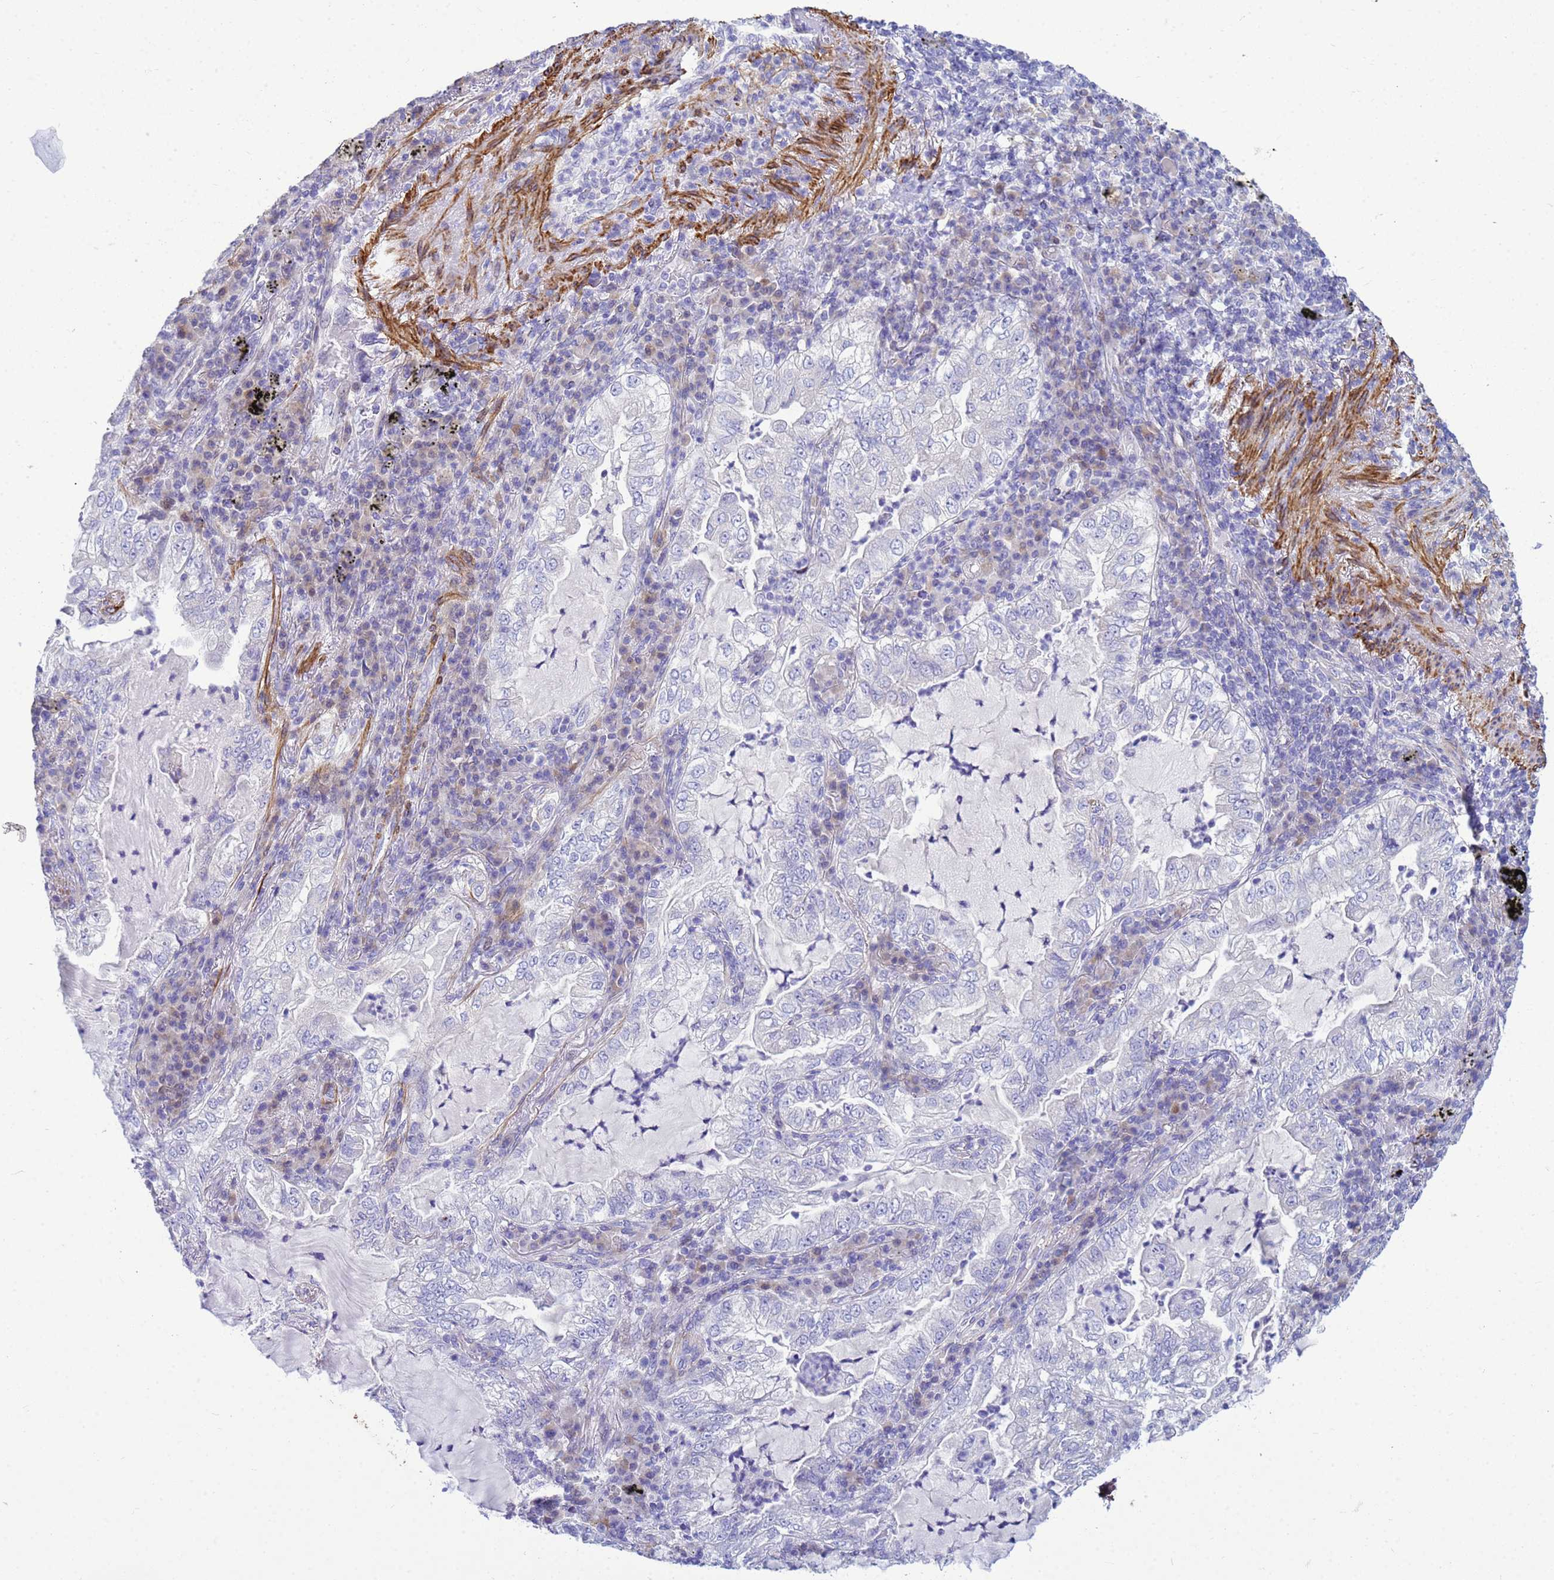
{"staining": {"intensity": "negative", "quantity": "none", "location": "none"}, "tissue": "lung cancer", "cell_type": "Tumor cells", "image_type": "cancer", "snomed": [{"axis": "morphology", "description": "Adenocarcinoma, NOS"}, {"axis": "topography", "description": "Lung"}], "caption": "Immunohistochemistry micrograph of human adenocarcinoma (lung) stained for a protein (brown), which demonstrates no expression in tumor cells.", "gene": "P2RX7", "patient": {"sex": "female", "age": 73}}